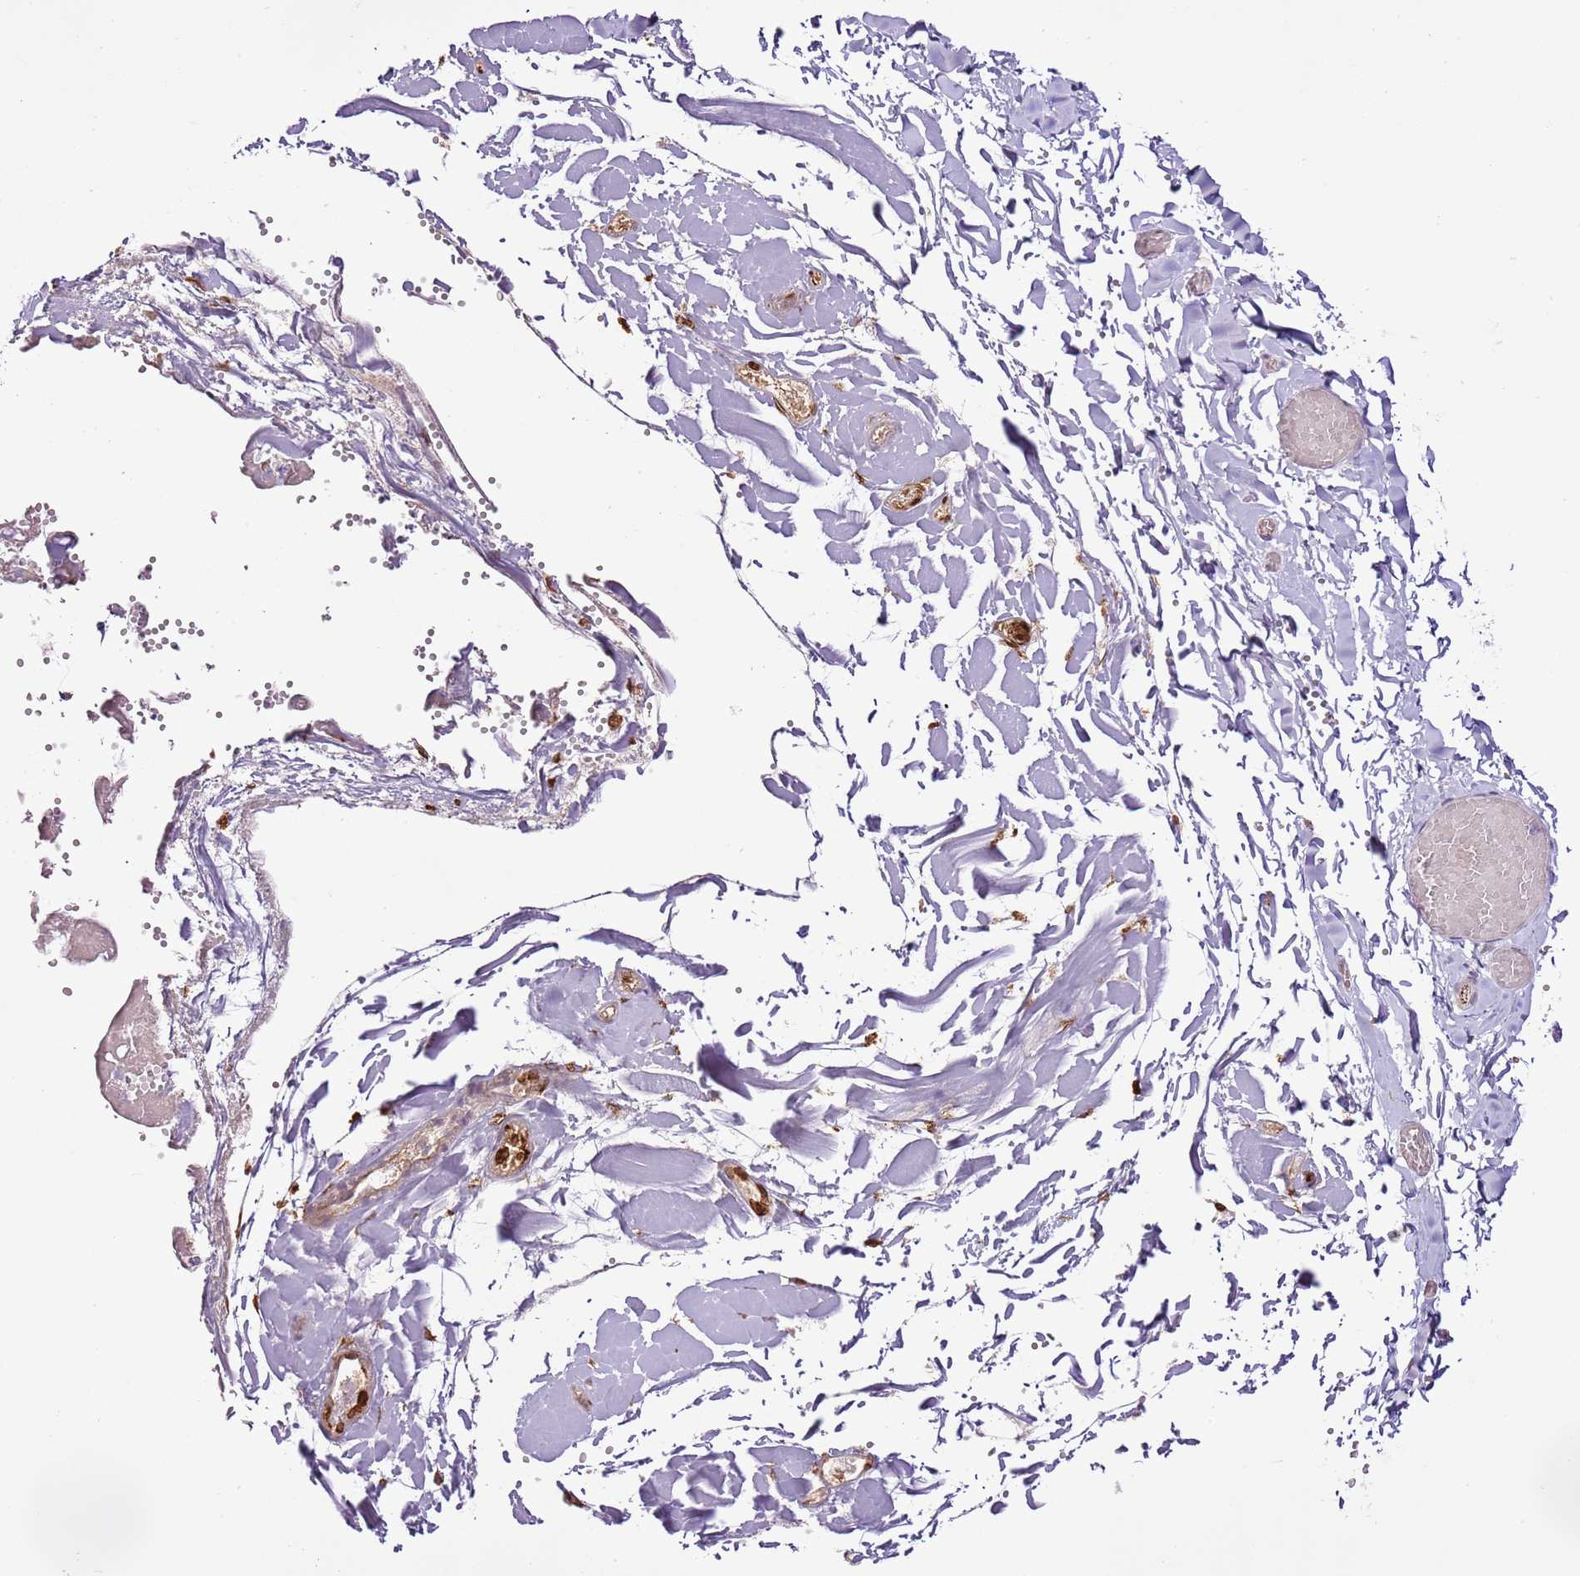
{"staining": {"intensity": "negative", "quantity": "none", "location": "none"}, "tissue": "adipose tissue", "cell_type": "Adipocytes", "image_type": "normal", "snomed": [{"axis": "morphology", "description": "Normal tissue, NOS"}, {"axis": "topography", "description": "Gallbladder"}, {"axis": "topography", "description": "Peripheral nerve tissue"}], "caption": "There is no significant expression in adipocytes of adipose tissue. (DAB immunohistochemistry with hematoxylin counter stain).", "gene": "CMKLR1", "patient": {"sex": "male", "age": 38}}